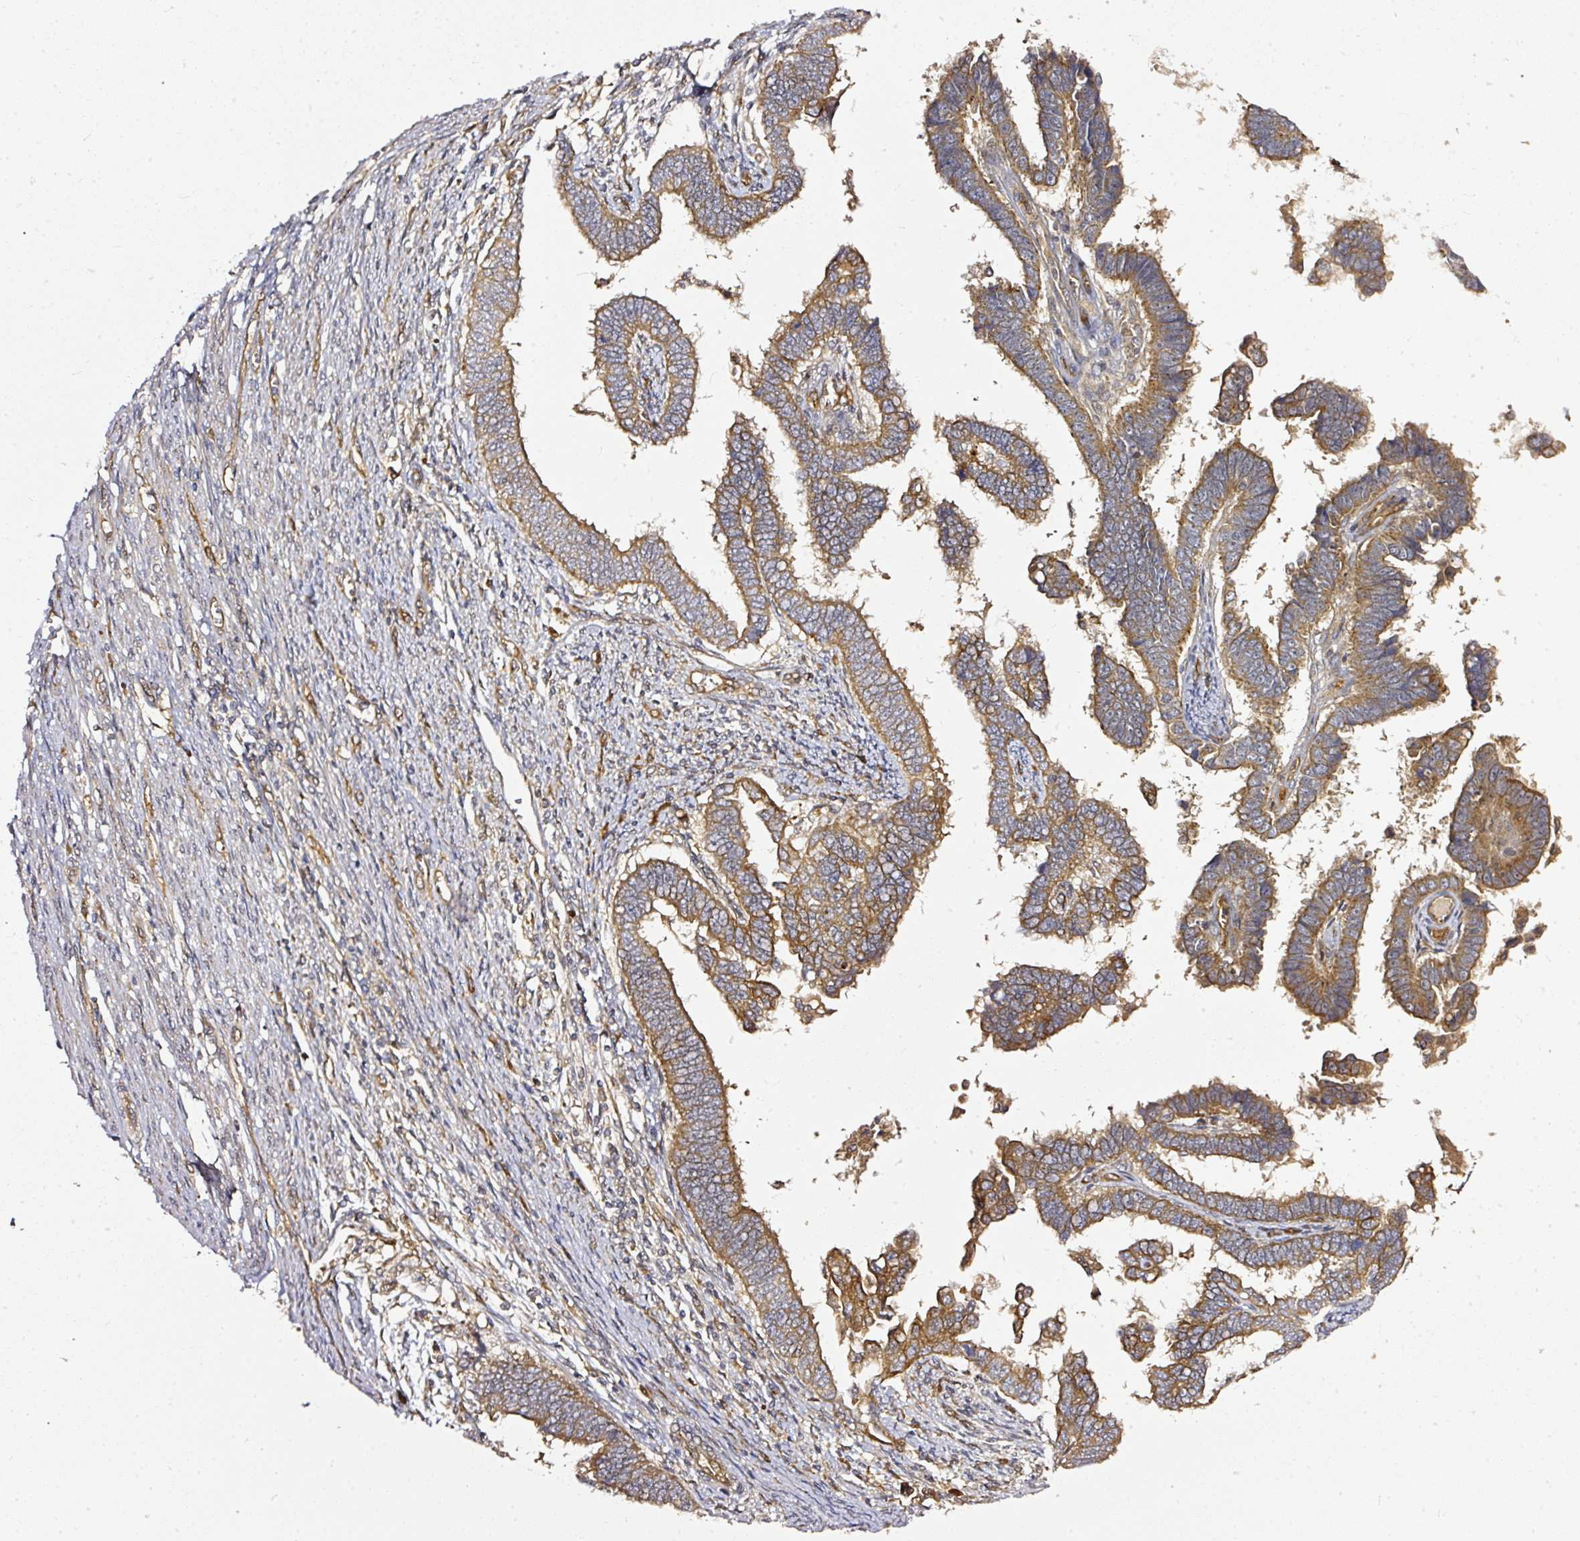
{"staining": {"intensity": "moderate", "quantity": ">75%", "location": "cytoplasmic/membranous"}, "tissue": "endometrial cancer", "cell_type": "Tumor cells", "image_type": "cancer", "snomed": [{"axis": "morphology", "description": "Adenocarcinoma, NOS"}, {"axis": "topography", "description": "Endometrium"}], "caption": "Immunohistochemistry (IHC) staining of endometrial cancer (adenocarcinoma), which reveals medium levels of moderate cytoplasmic/membranous staining in about >75% of tumor cells indicating moderate cytoplasmic/membranous protein staining. The staining was performed using DAB (brown) for protein detection and nuclei were counterstained in hematoxylin (blue).", "gene": "MIF4GD", "patient": {"sex": "female", "age": 75}}